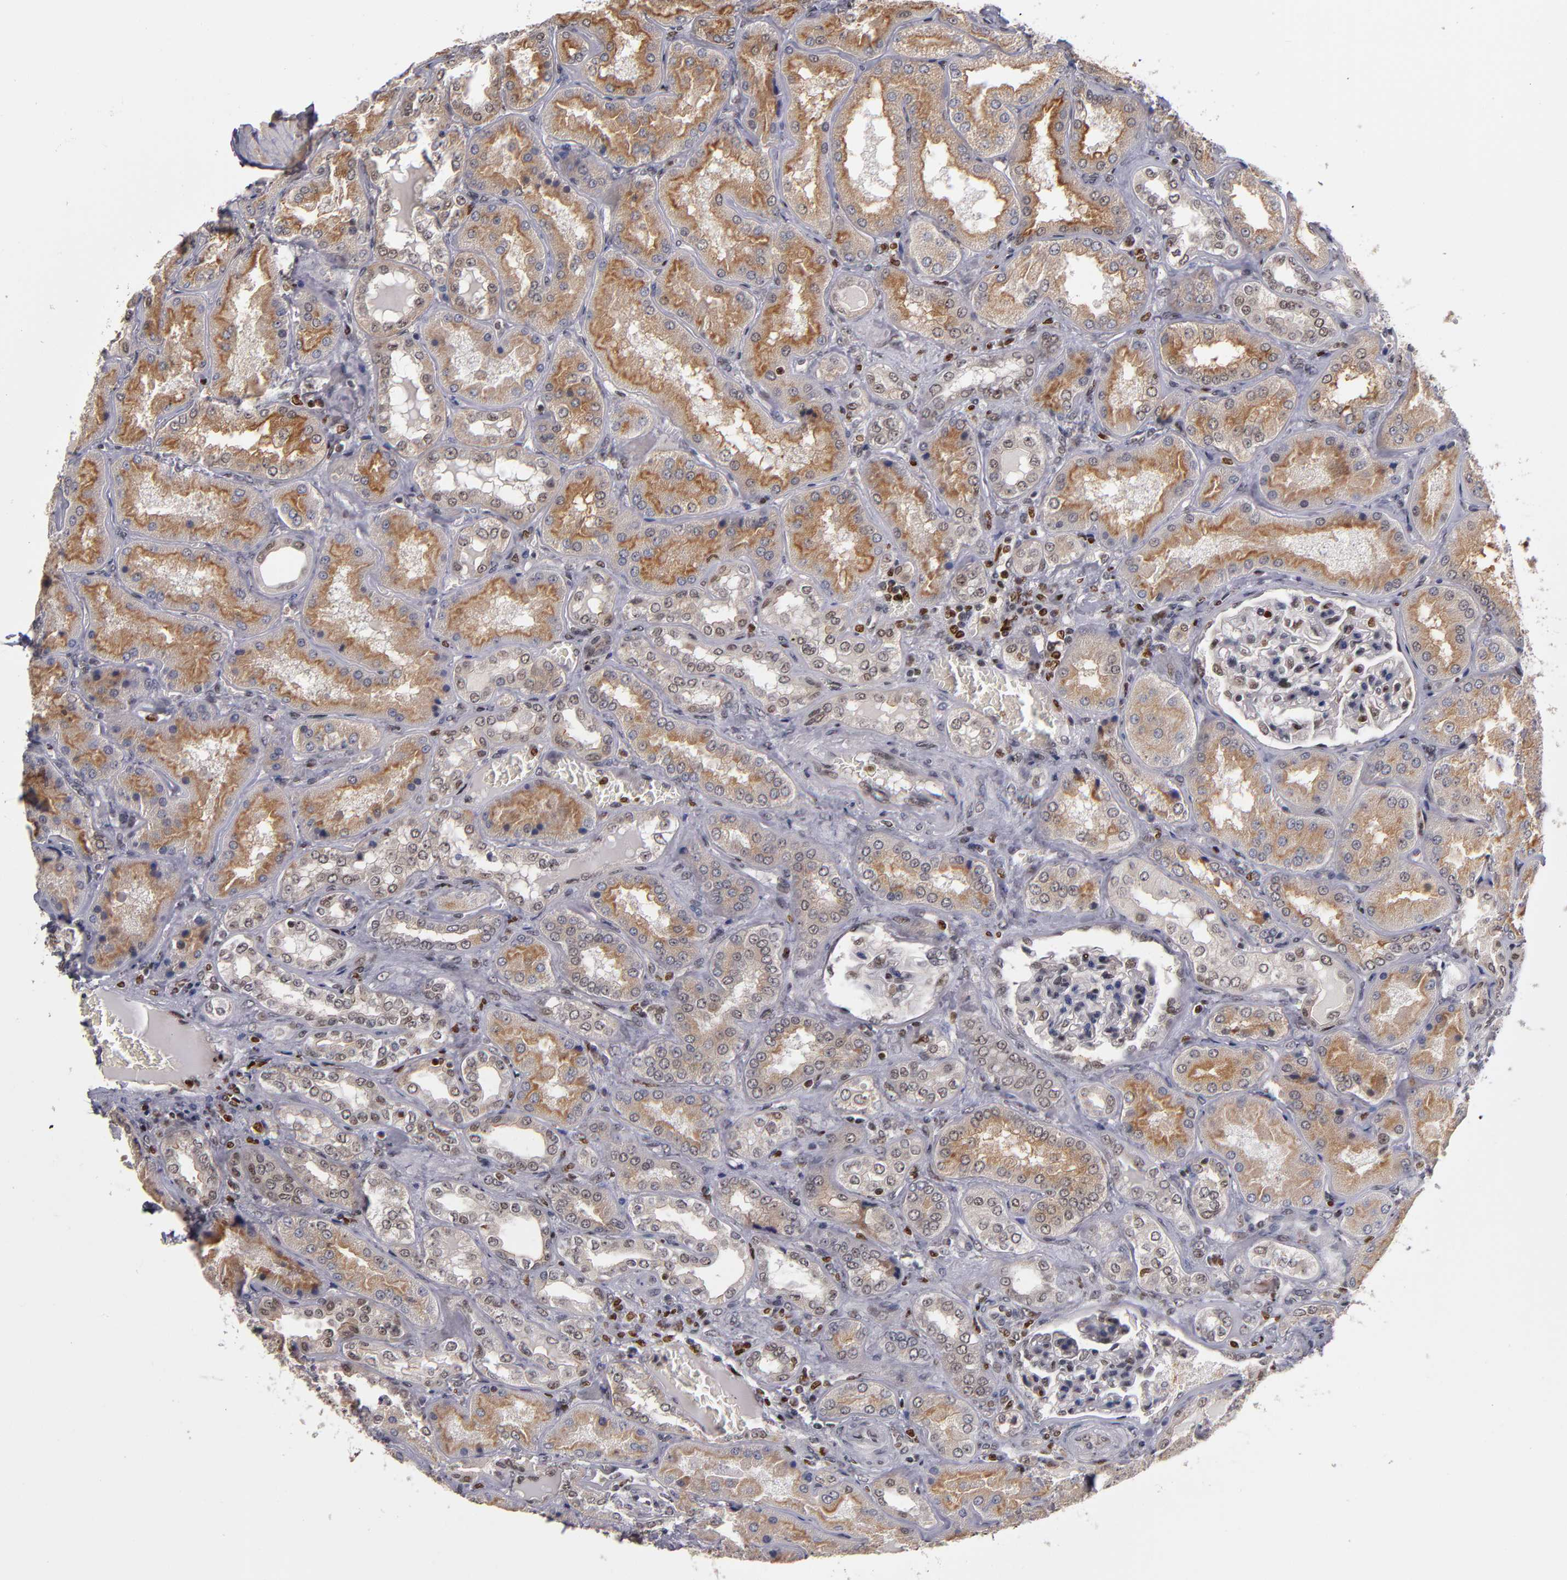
{"staining": {"intensity": "weak", "quantity": "25%-75%", "location": "nuclear"}, "tissue": "kidney", "cell_type": "Cells in glomeruli", "image_type": "normal", "snomed": [{"axis": "morphology", "description": "Normal tissue, NOS"}, {"axis": "topography", "description": "Kidney"}], "caption": "Protein expression by IHC shows weak nuclear staining in approximately 25%-75% of cells in glomeruli in benign kidney.", "gene": "KDM6A", "patient": {"sex": "female", "age": 56}}